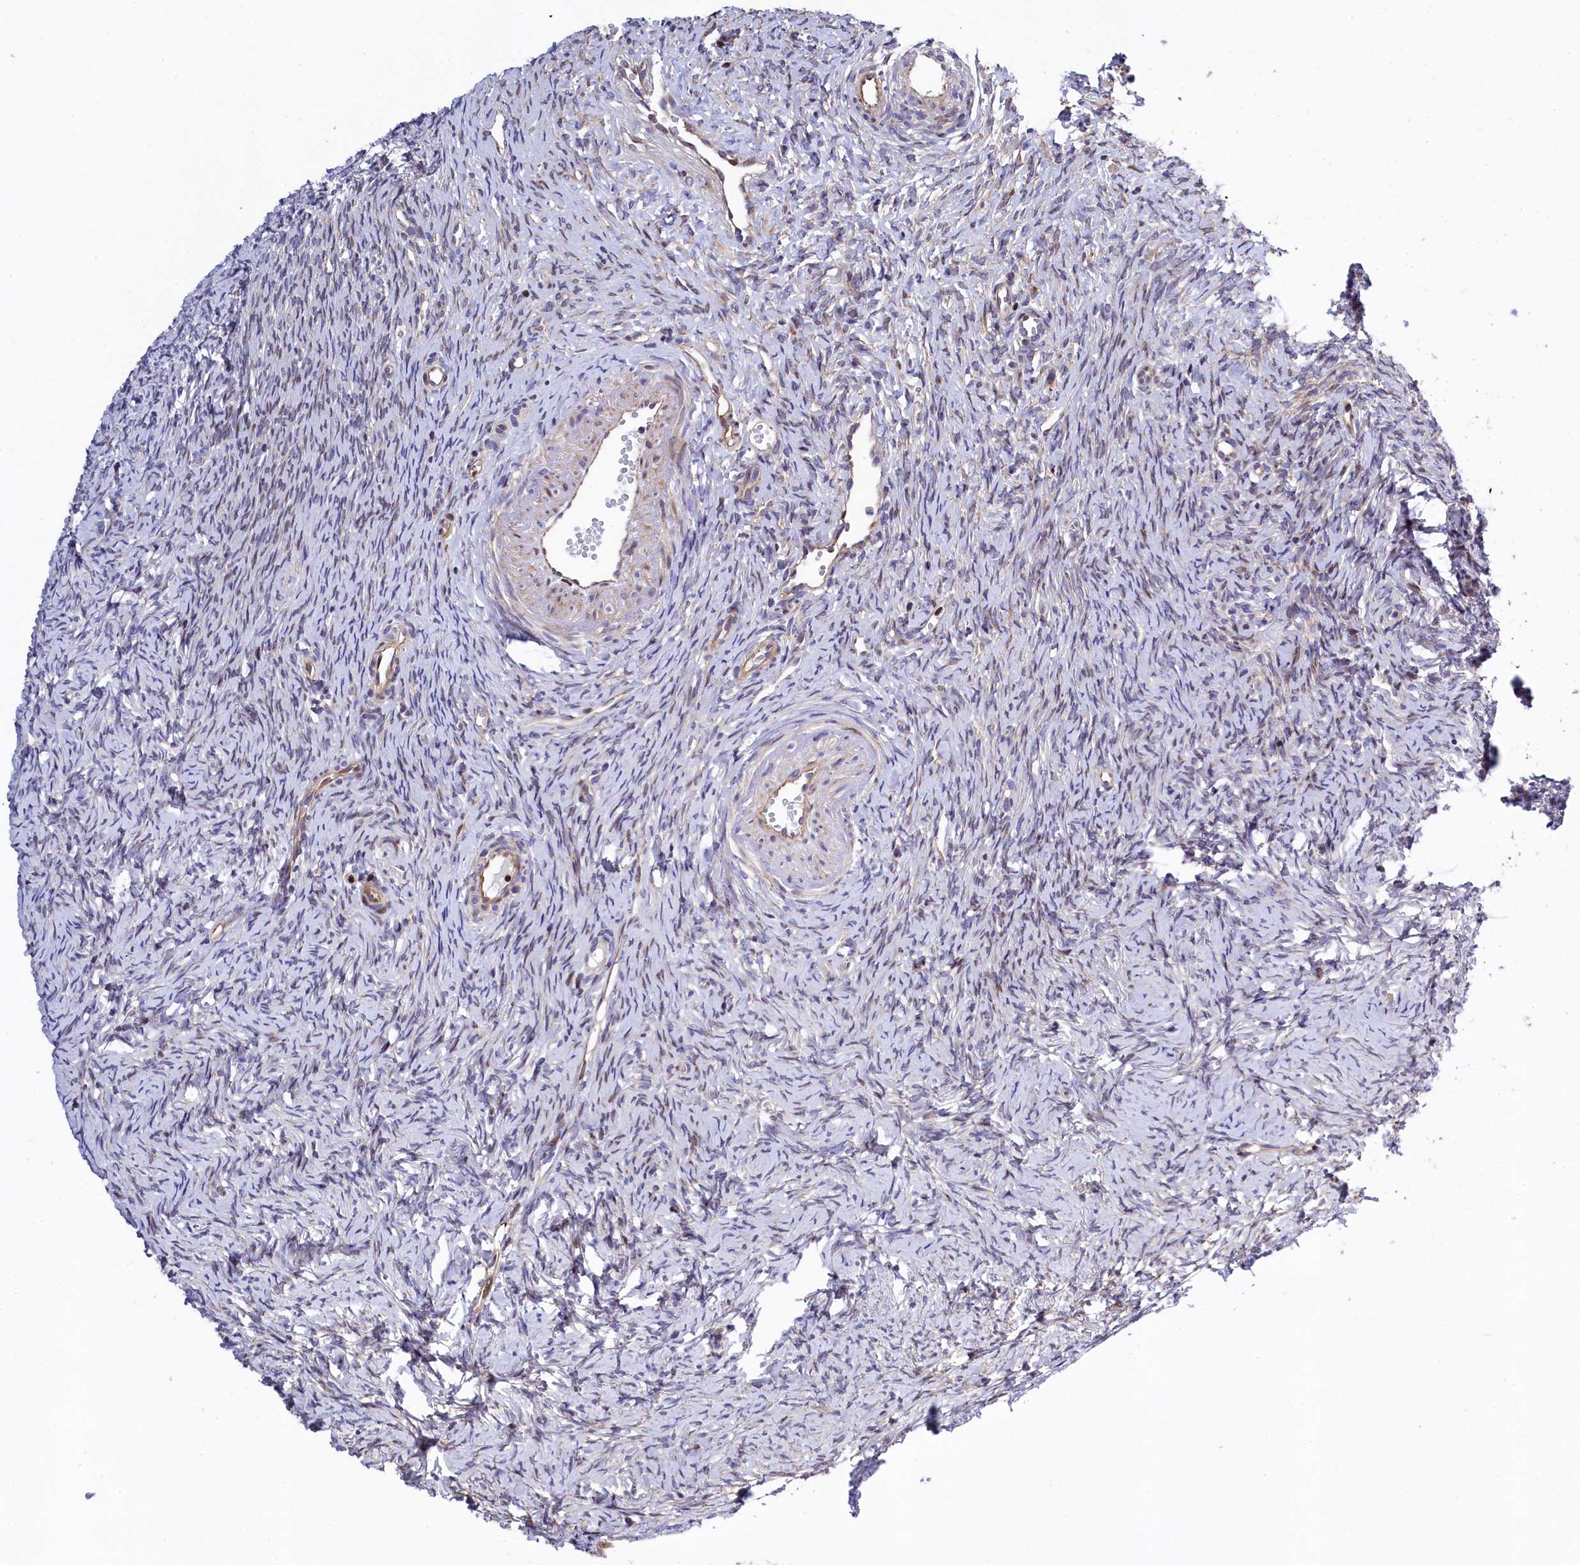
{"staining": {"intensity": "negative", "quantity": "none", "location": "none"}, "tissue": "ovary", "cell_type": "Ovarian stroma cells", "image_type": "normal", "snomed": [{"axis": "morphology", "description": "Normal tissue, NOS"}, {"axis": "topography", "description": "Ovary"}], "caption": "Protein analysis of normal ovary demonstrates no significant positivity in ovarian stroma cells.", "gene": "TGDS", "patient": {"sex": "female", "age": 51}}